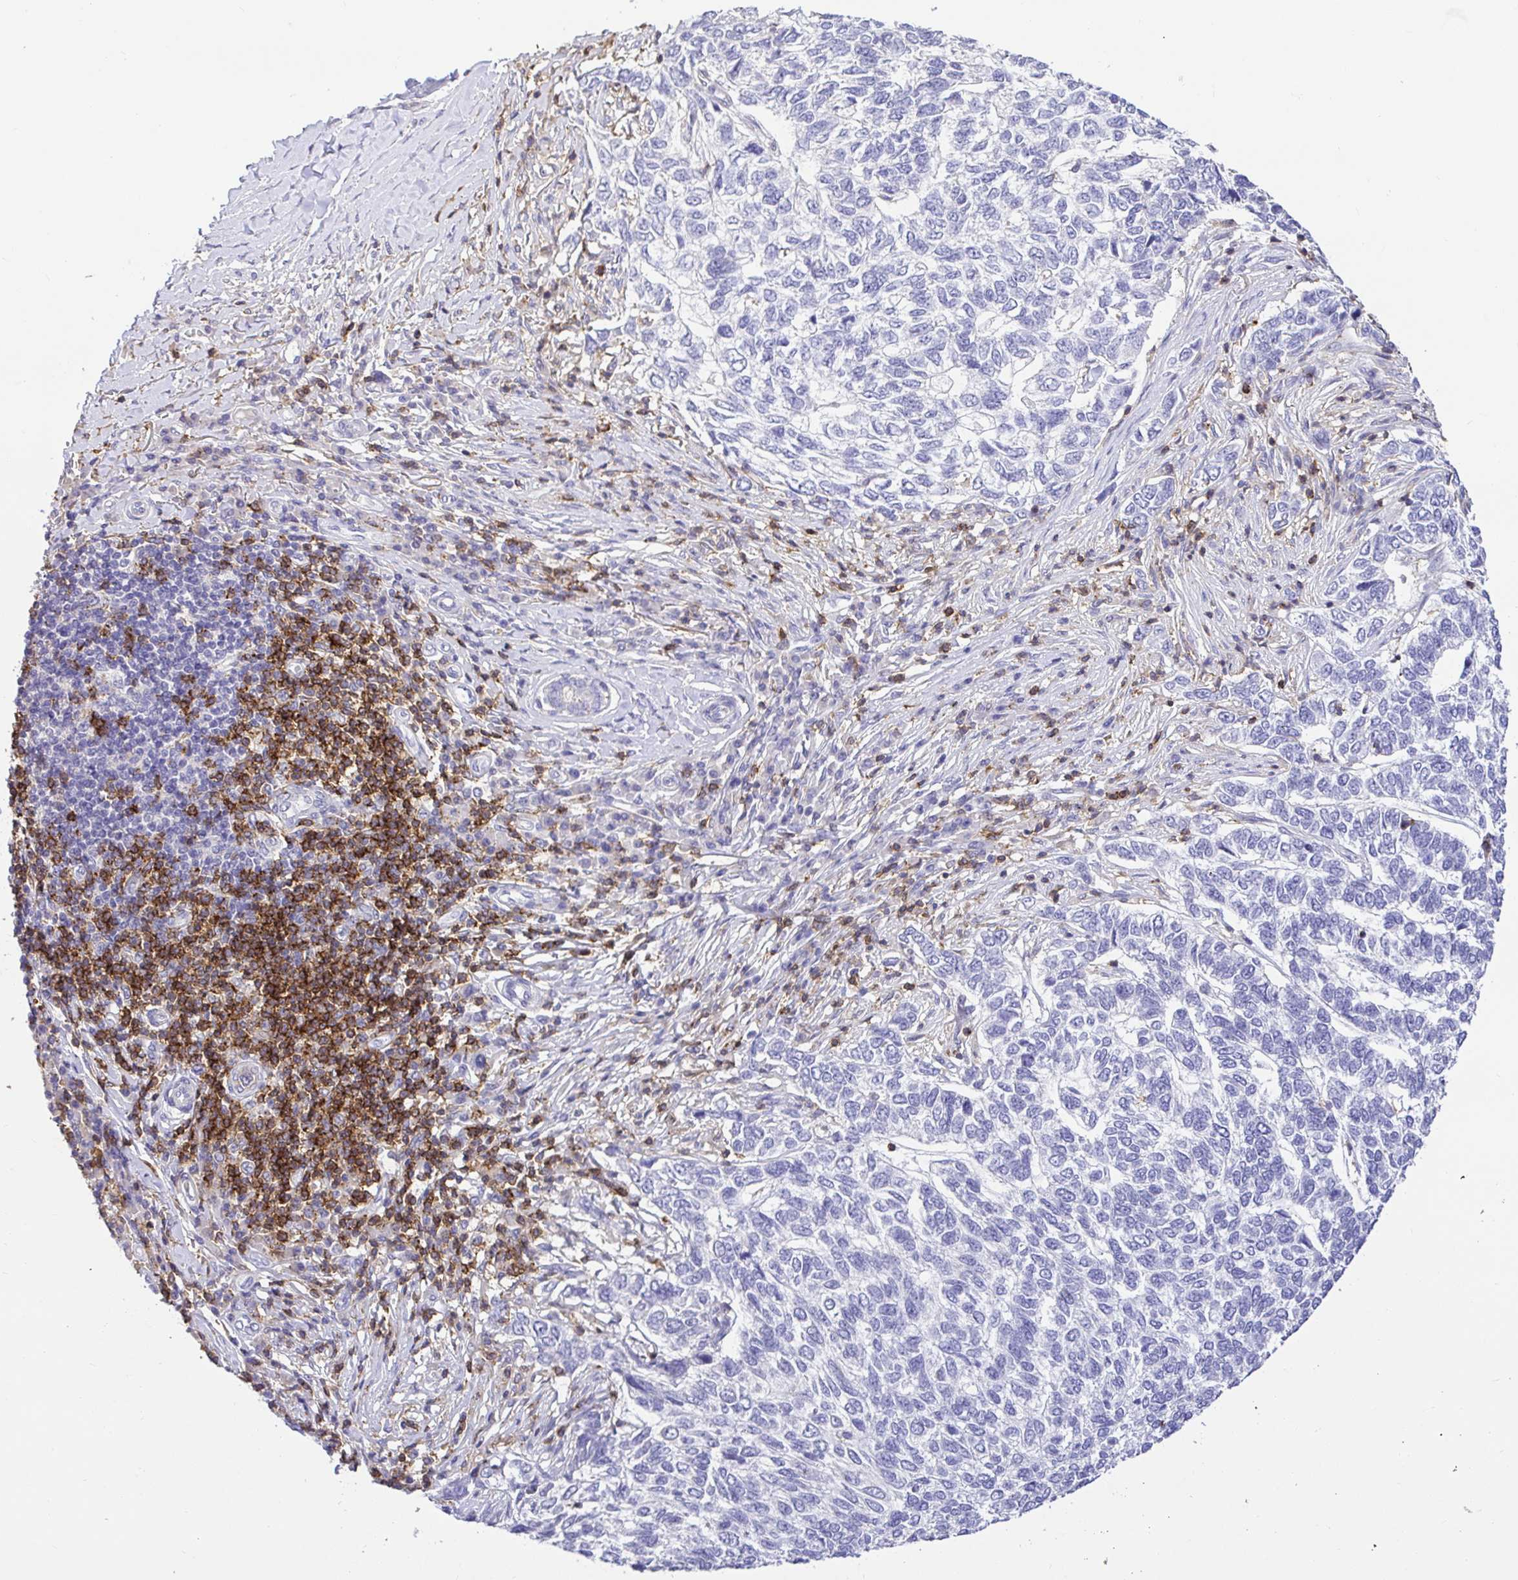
{"staining": {"intensity": "negative", "quantity": "none", "location": "none"}, "tissue": "skin cancer", "cell_type": "Tumor cells", "image_type": "cancer", "snomed": [{"axis": "morphology", "description": "Basal cell carcinoma"}, {"axis": "topography", "description": "Skin"}], "caption": "Tumor cells show no significant positivity in skin cancer (basal cell carcinoma).", "gene": "SKAP1", "patient": {"sex": "female", "age": 65}}